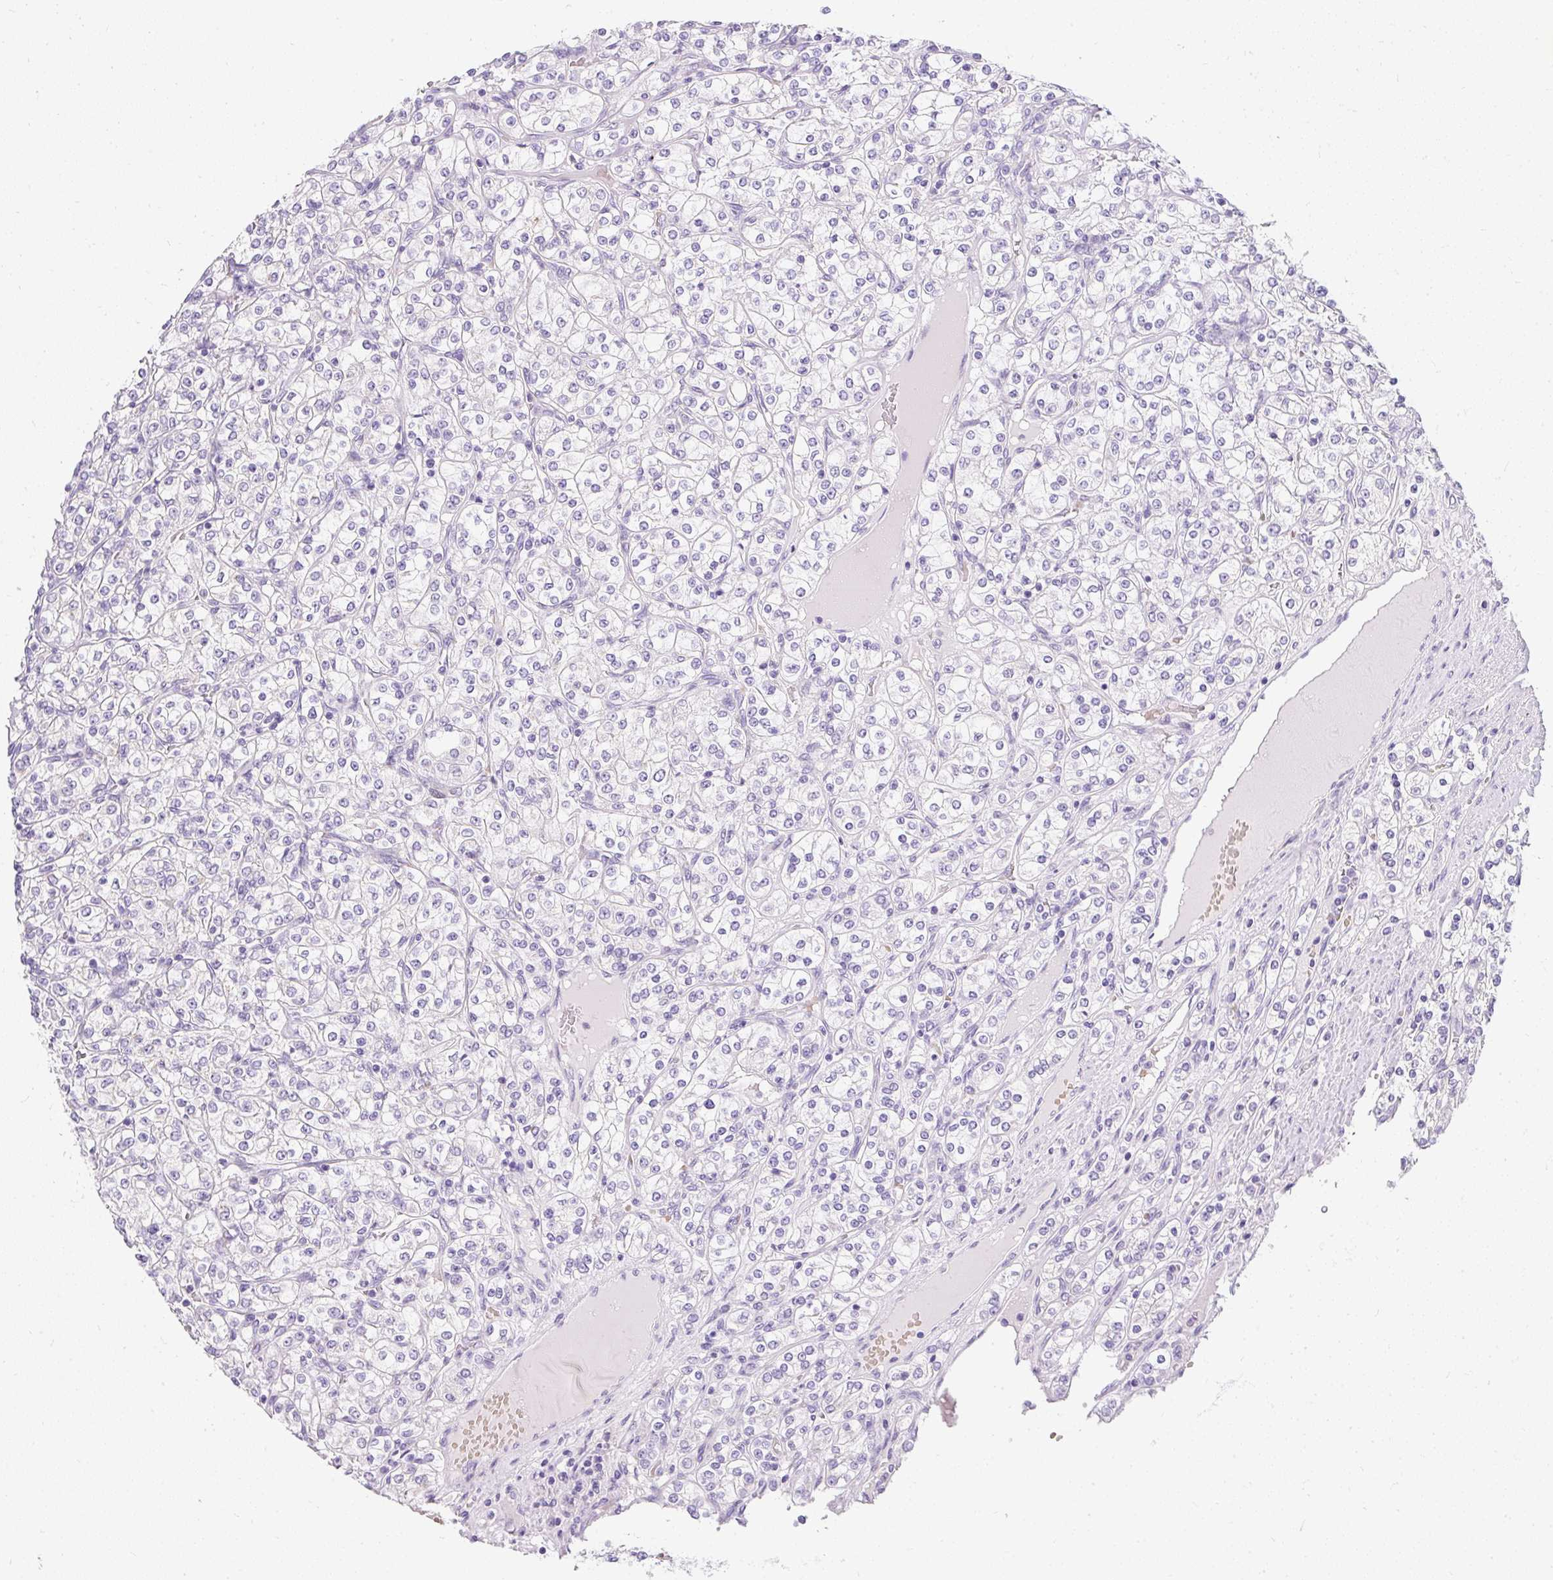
{"staining": {"intensity": "negative", "quantity": "none", "location": "none"}, "tissue": "renal cancer", "cell_type": "Tumor cells", "image_type": "cancer", "snomed": [{"axis": "morphology", "description": "Adenocarcinoma, NOS"}, {"axis": "topography", "description": "Kidney"}], "caption": "Tumor cells show no significant expression in adenocarcinoma (renal).", "gene": "DTX4", "patient": {"sex": "male", "age": 77}}